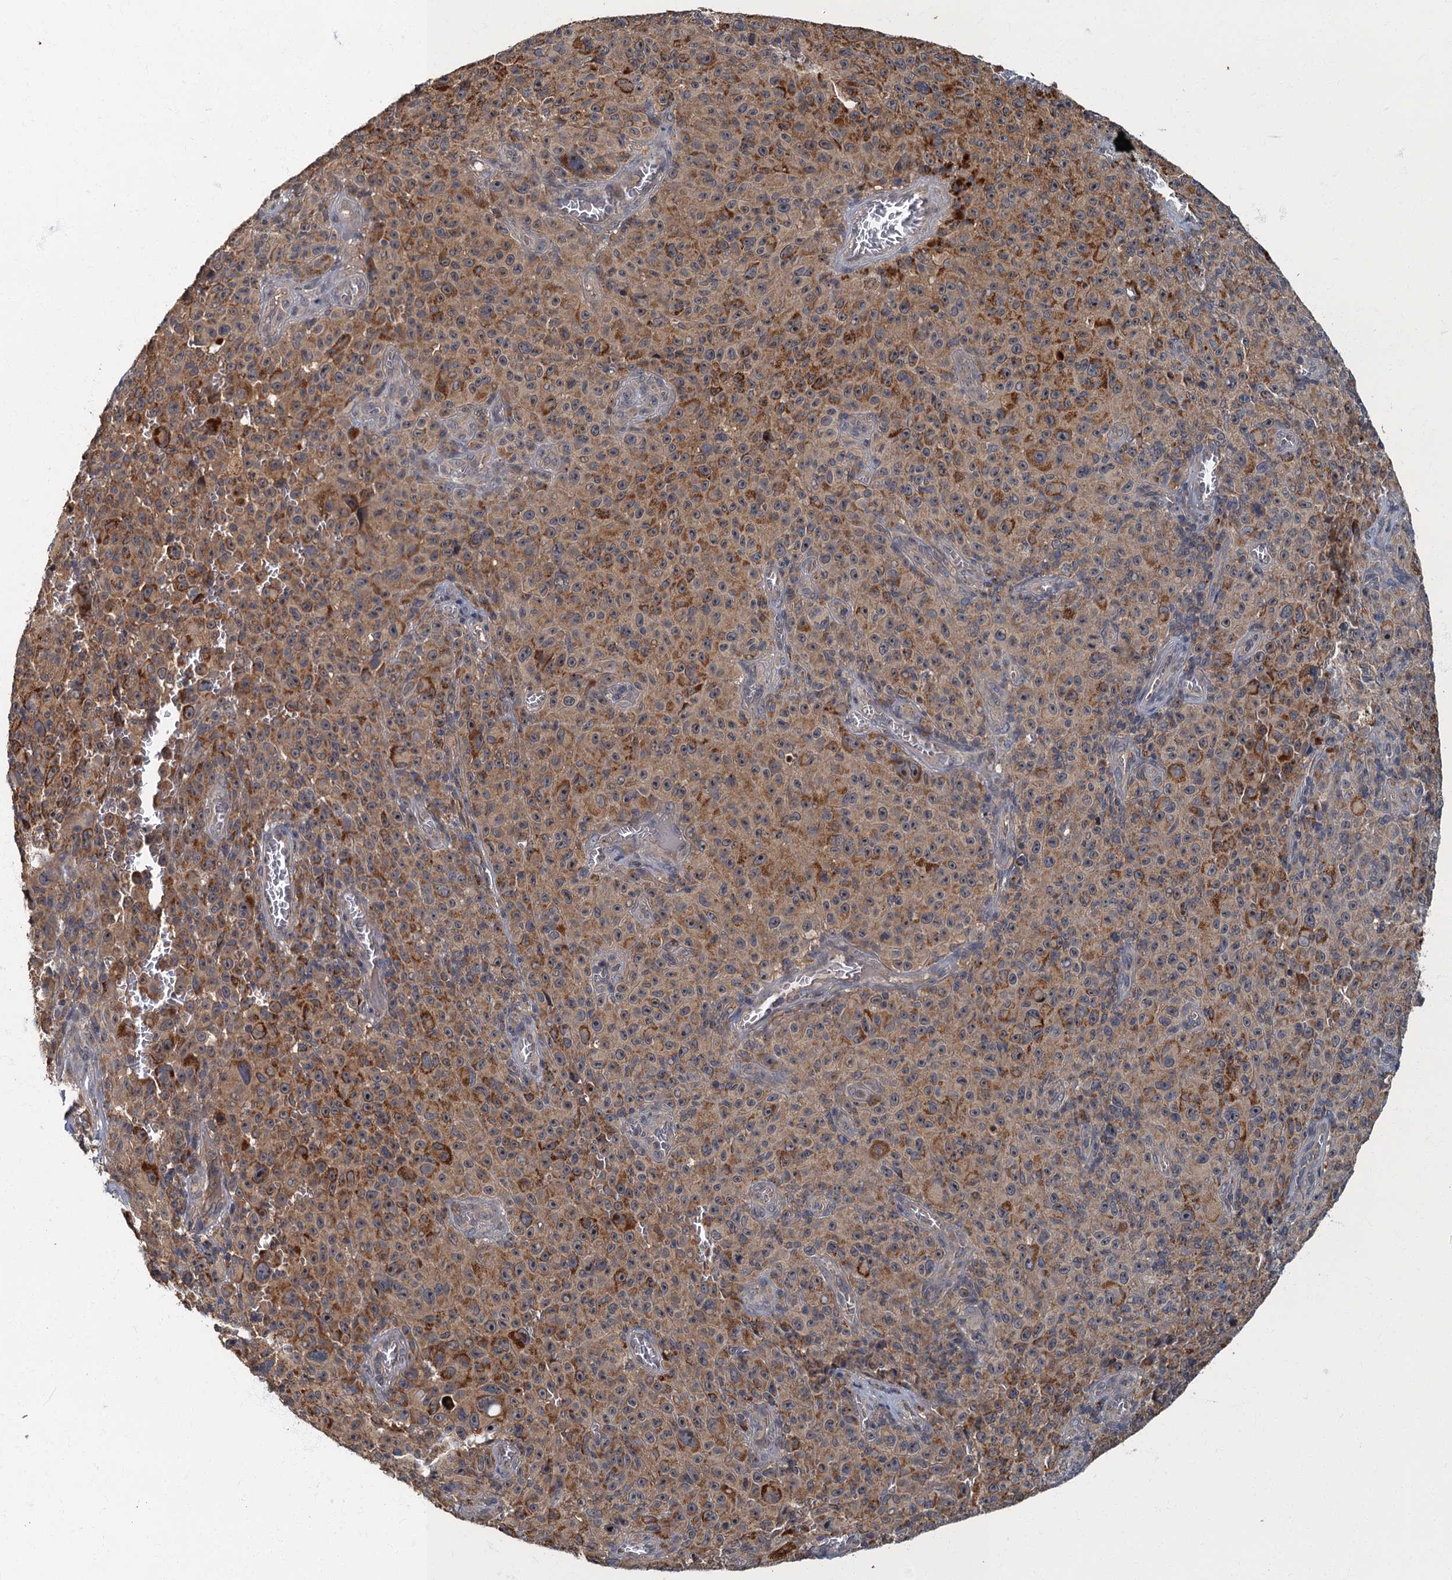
{"staining": {"intensity": "moderate", "quantity": ">75%", "location": "cytoplasmic/membranous"}, "tissue": "melanoma", "cell_type": "Tumor cells", "image_type": "cancer", "snomed": [{"axis": "morphology", "description": "Malignant melanoma, NOS"}, {"axis": "topography", "description": "Skin"}], "caption": "There is medium levels of moderate cytoplasmic/membranous expression in tumor cells of malignant melanoma, as demonstrated by immunohistochemical staining (brown color).", "gene": "WDCP", "patient": {"sex": "female", "age": 82}}